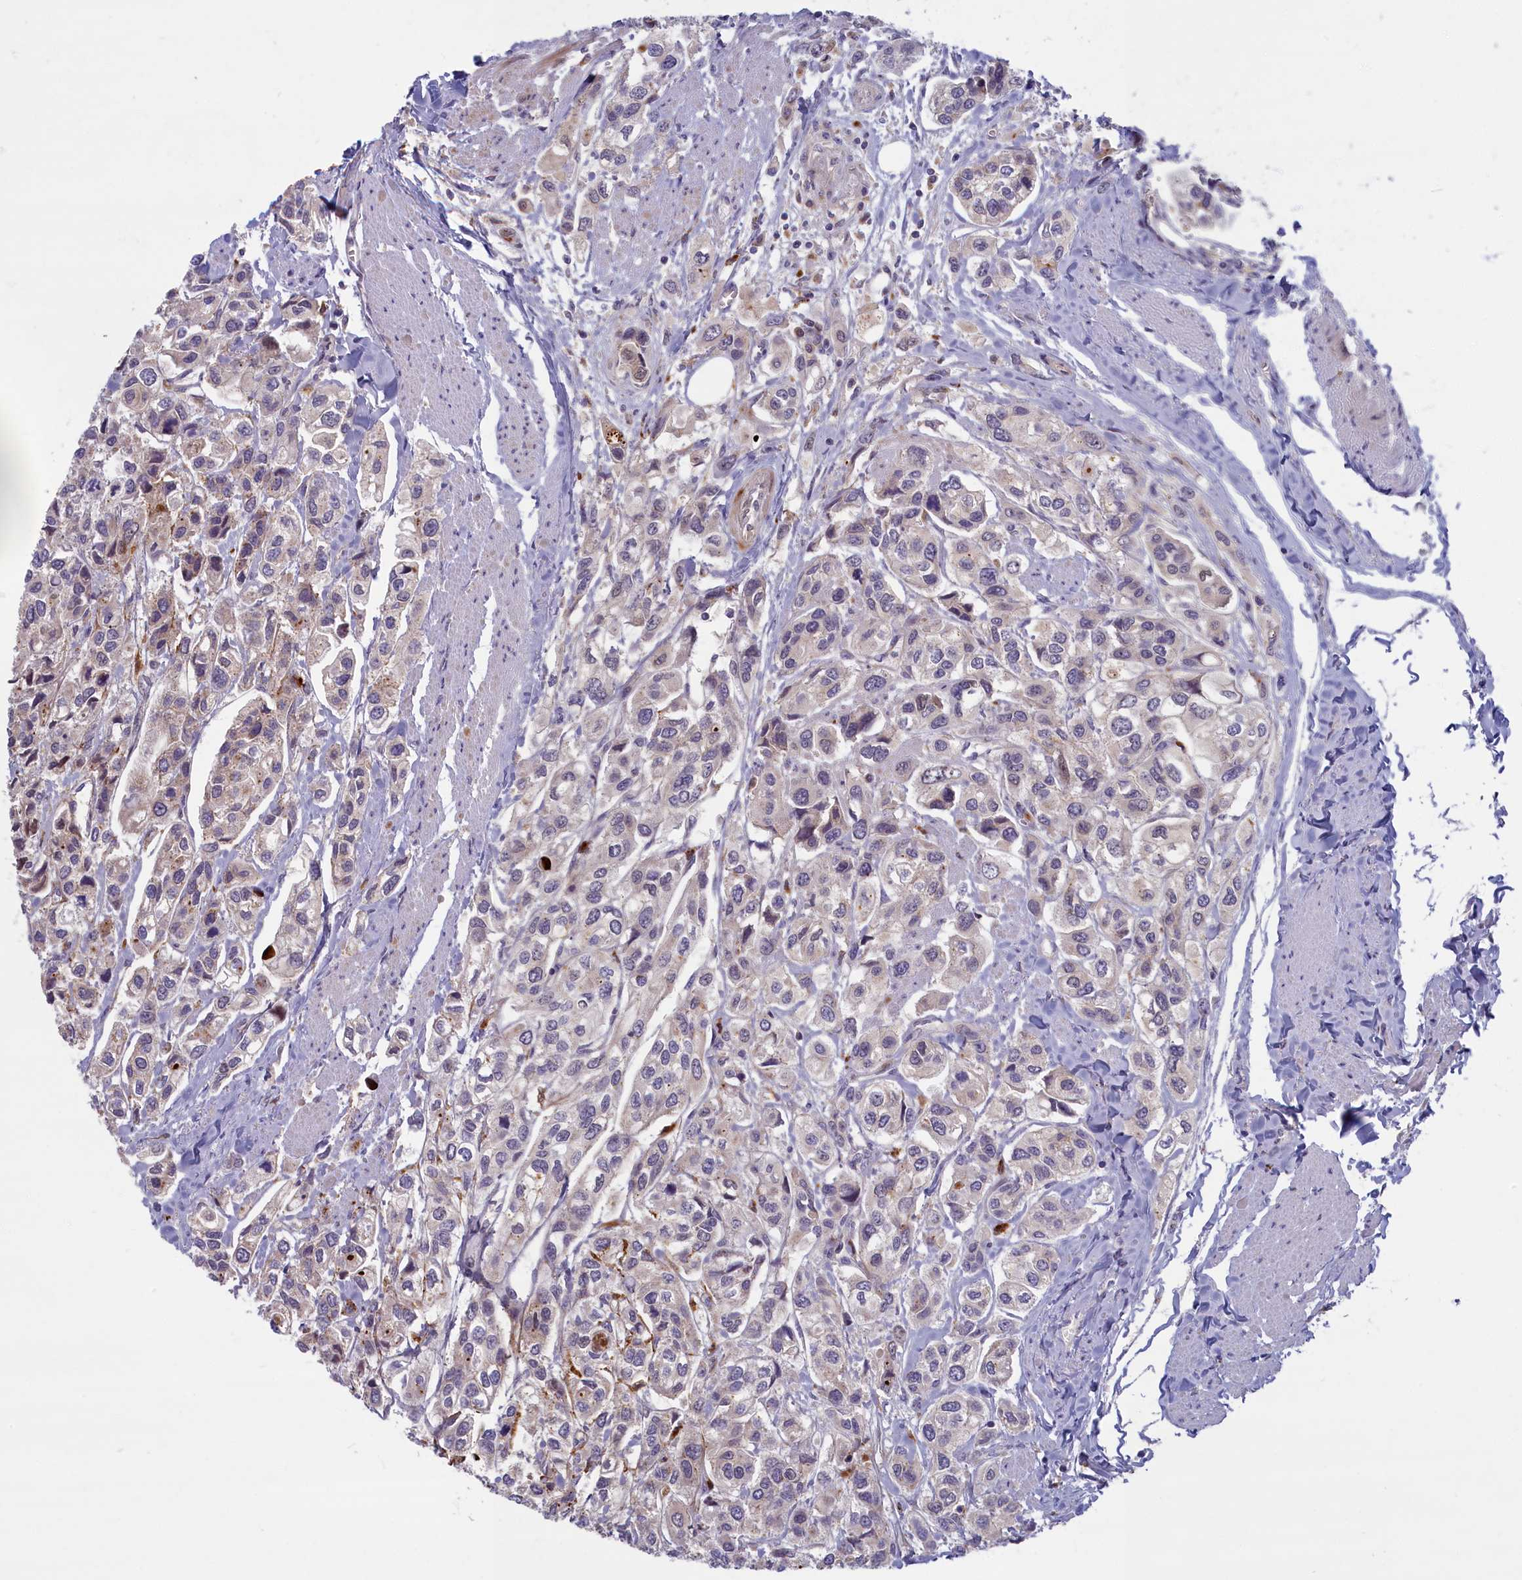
{"staining": {"intensity": "negative", "quantity": "none", "location": "none"}, "tissue": "urothelial cancer", "cell_type": "Tumor cells", "image_type": "cancer", "snomed": [{"axis": "morphology", "description": "Urothelial carcinoma, High grade"}, {"axis": "topography", "description": "Urinary bladder"}], "caption": "High power microscopy photomicrograph of an immunohistochemistry (IHC) histopathology image of high-grade urothelial carcinoma, revealing no significant positivity in tumor cells. The staining is performed using DAB (3,3'-diaminobenzidine) brown chromogen with nuclei counter-stained in using hematoxylin.", "gene": "FCSK", "patient": {"sex": "male", "age": 67}}